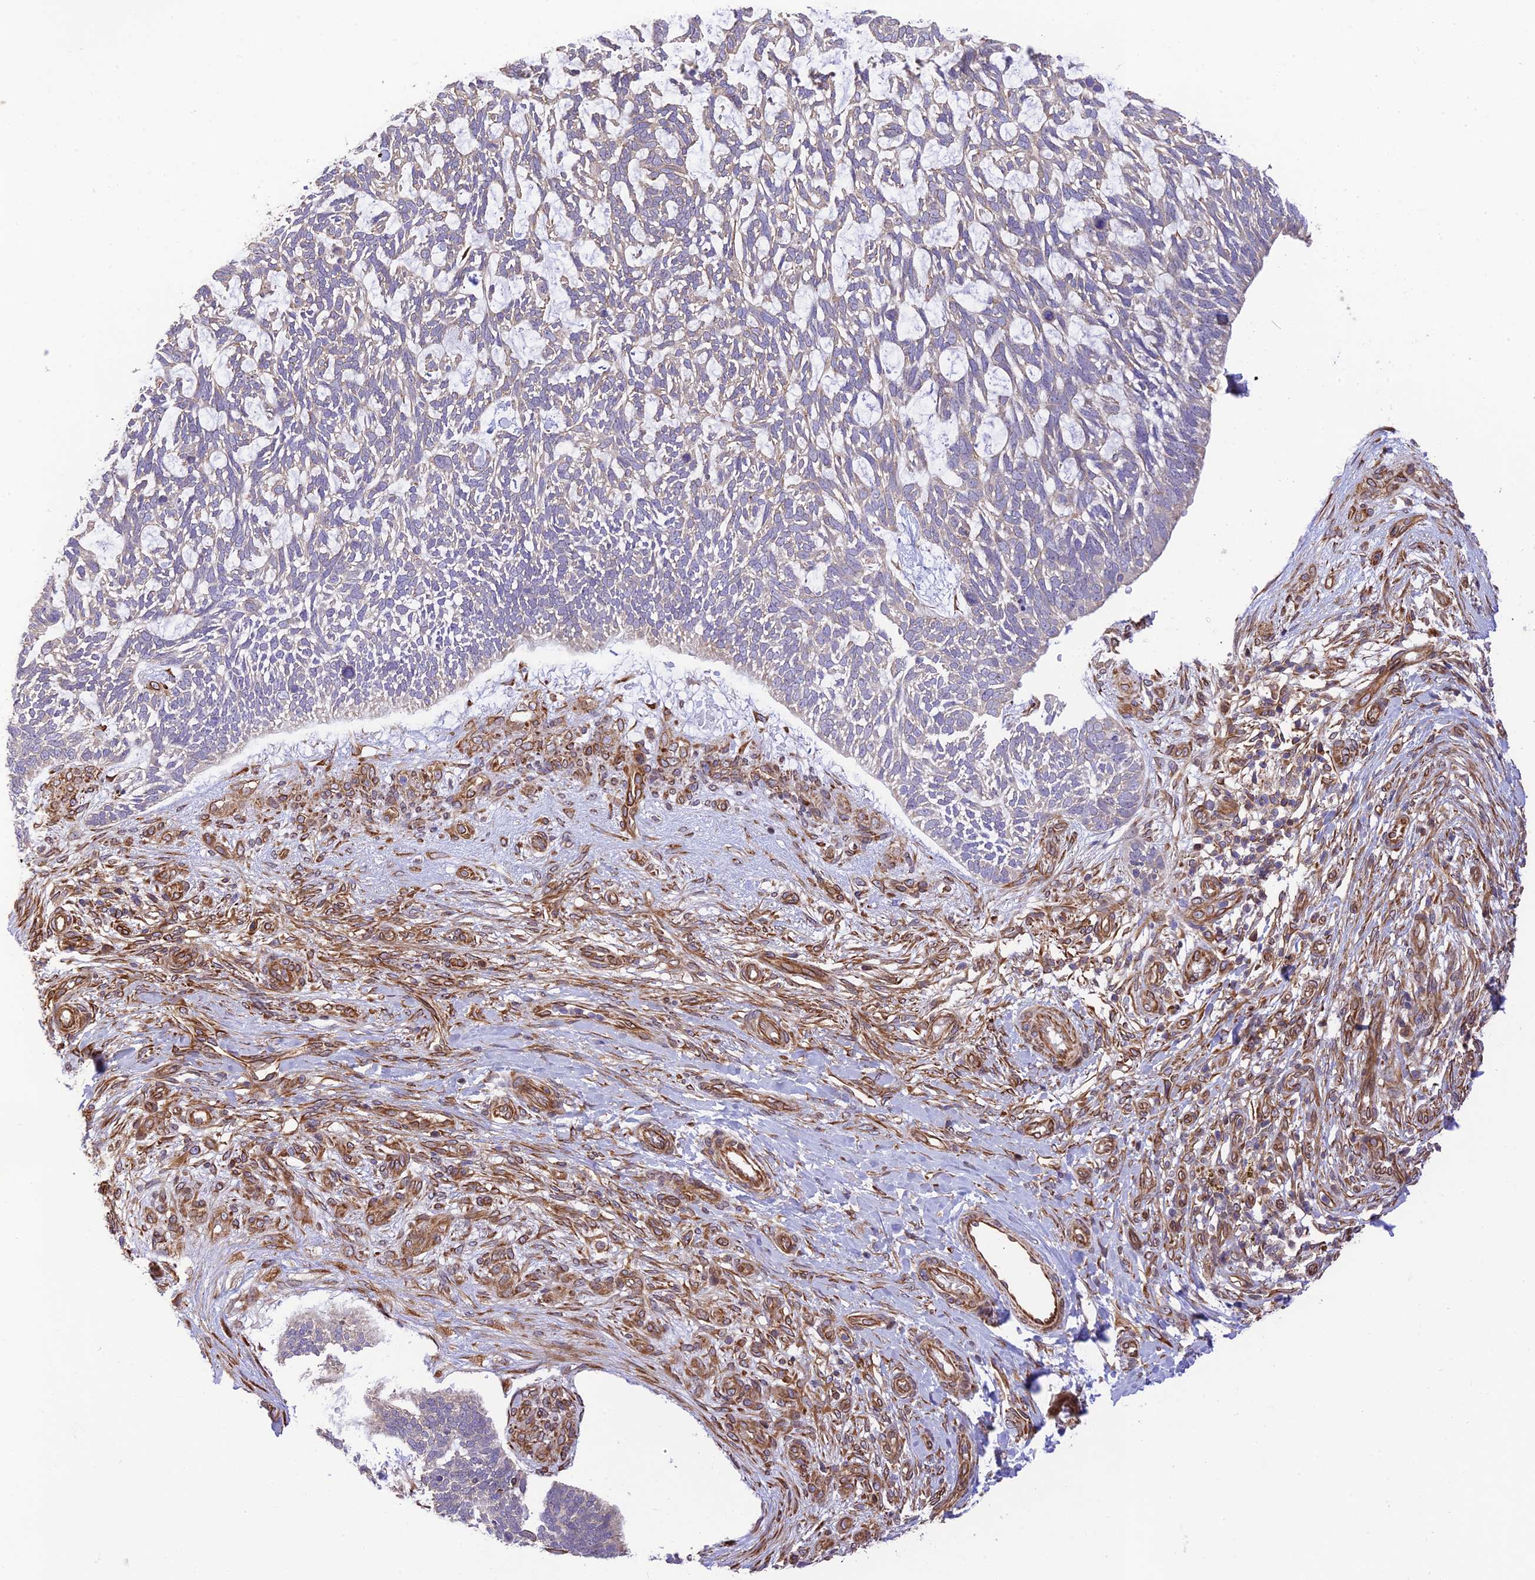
{"staining": {"intensity": "negative", "quantity": "none", "location": "none"}, "tissue": "skin cancer", "cell_type": "Tumor cells", "image_type": "cancer", "snomed": [{"axis": "morphology", "description": "Basal cell carcinoma"}, {"axis": "topography", "description": "Skin"}], "caption": "High magnification brightfield microscopy of basal cell carcinoma (skin) stained with DAB (brown) and counterstained with hematoxylin (blue): tumor cells show no significant staining.", "gene": "EXOC3L4", "patient": {"sex": "male", "age": 88}}